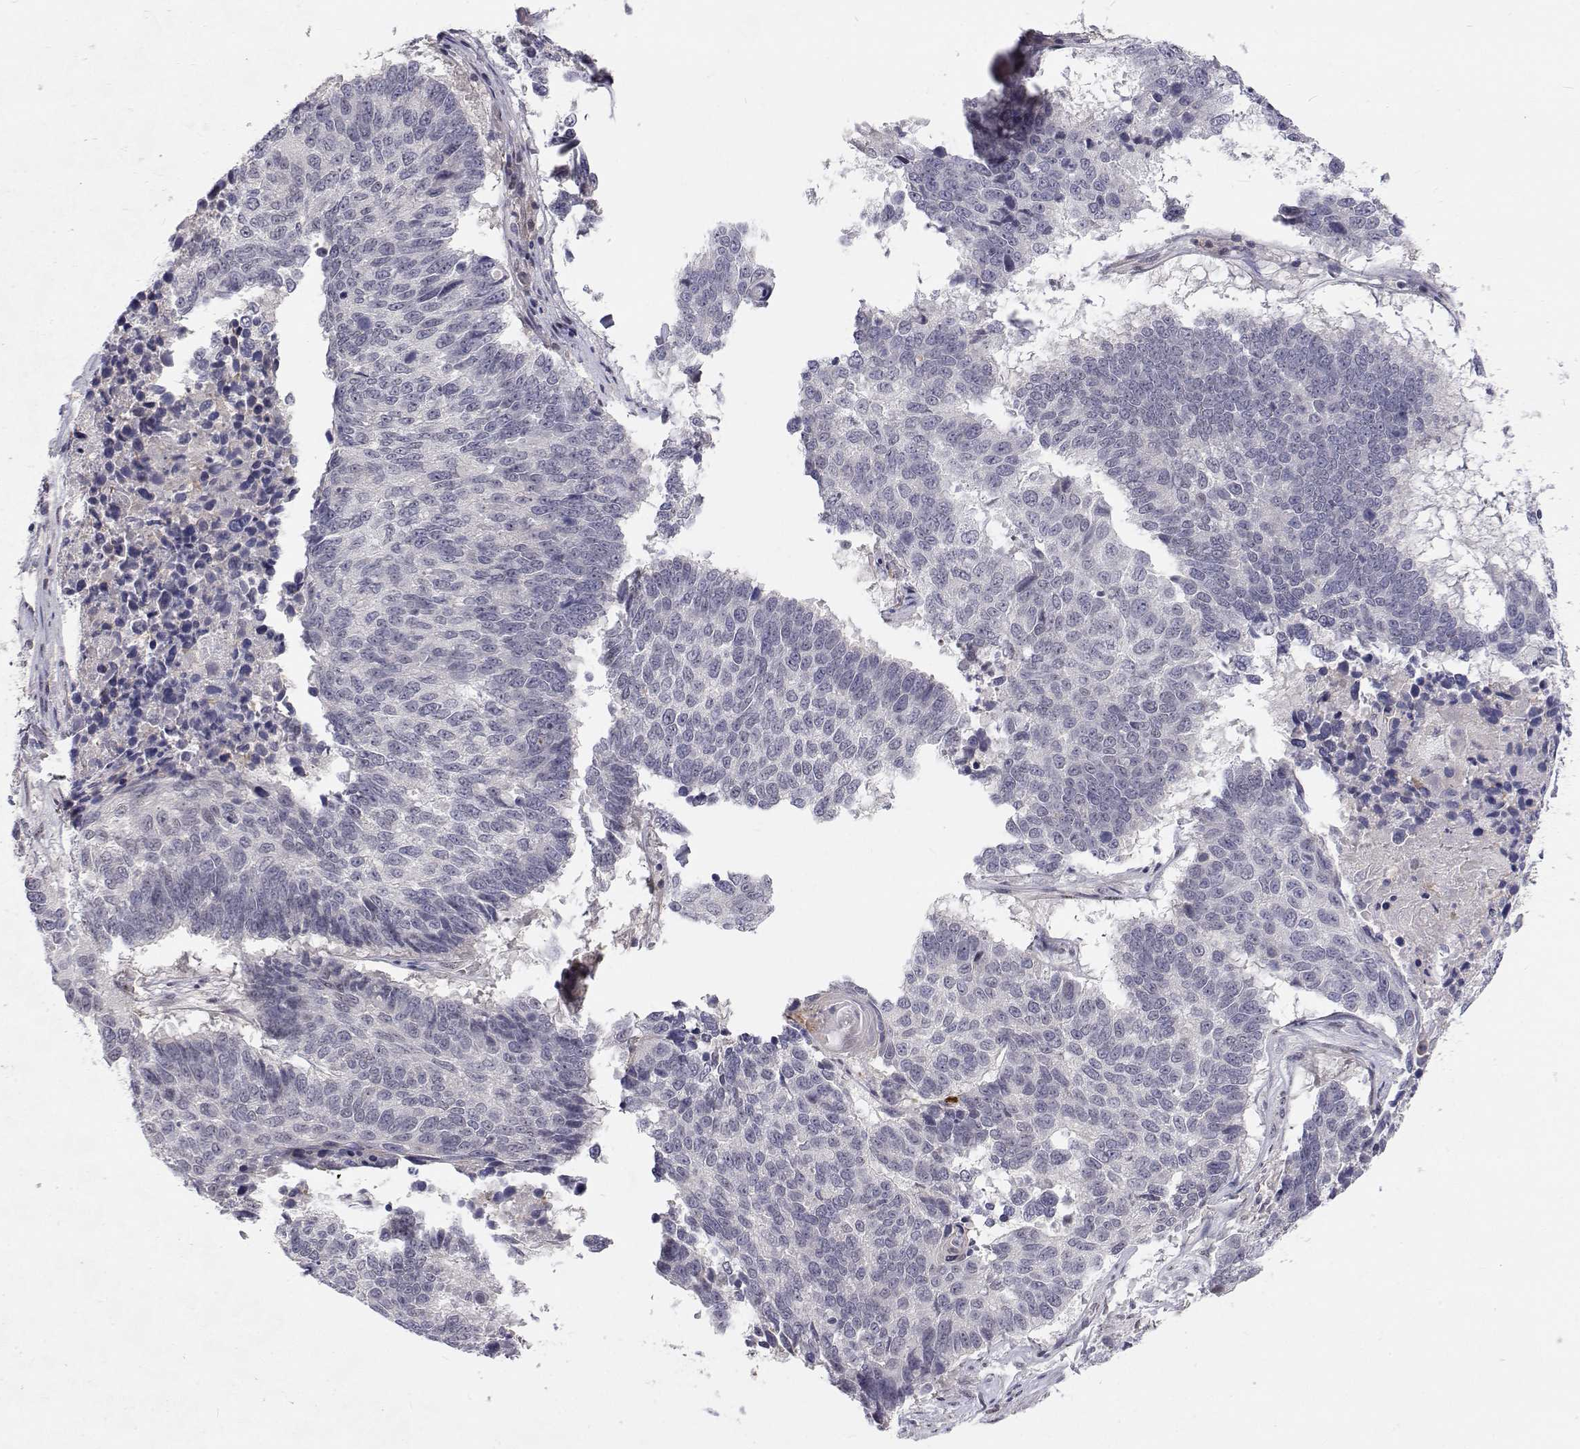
{"staining": {"intensity": "negative", "quantity": "none", "location": "none"}, "tissue": "lung cancer", "cell_type": "Tumor cells", "image_type": "cancer", "snomed": [{"axis": "morphology", "description": "Squamous cell carcinoma, NOS"}, {"axis": "topography", "description": "Lung"}], "caption": "Immunohistochemistry micrograph of squamous cell carcinoma (lung) stained for a protein (brown), which shows no positivity in tumor cells. Nuclei are stained in blue.", "gene": "MYPN", "patient": {"sex": "male", "age": 73}}